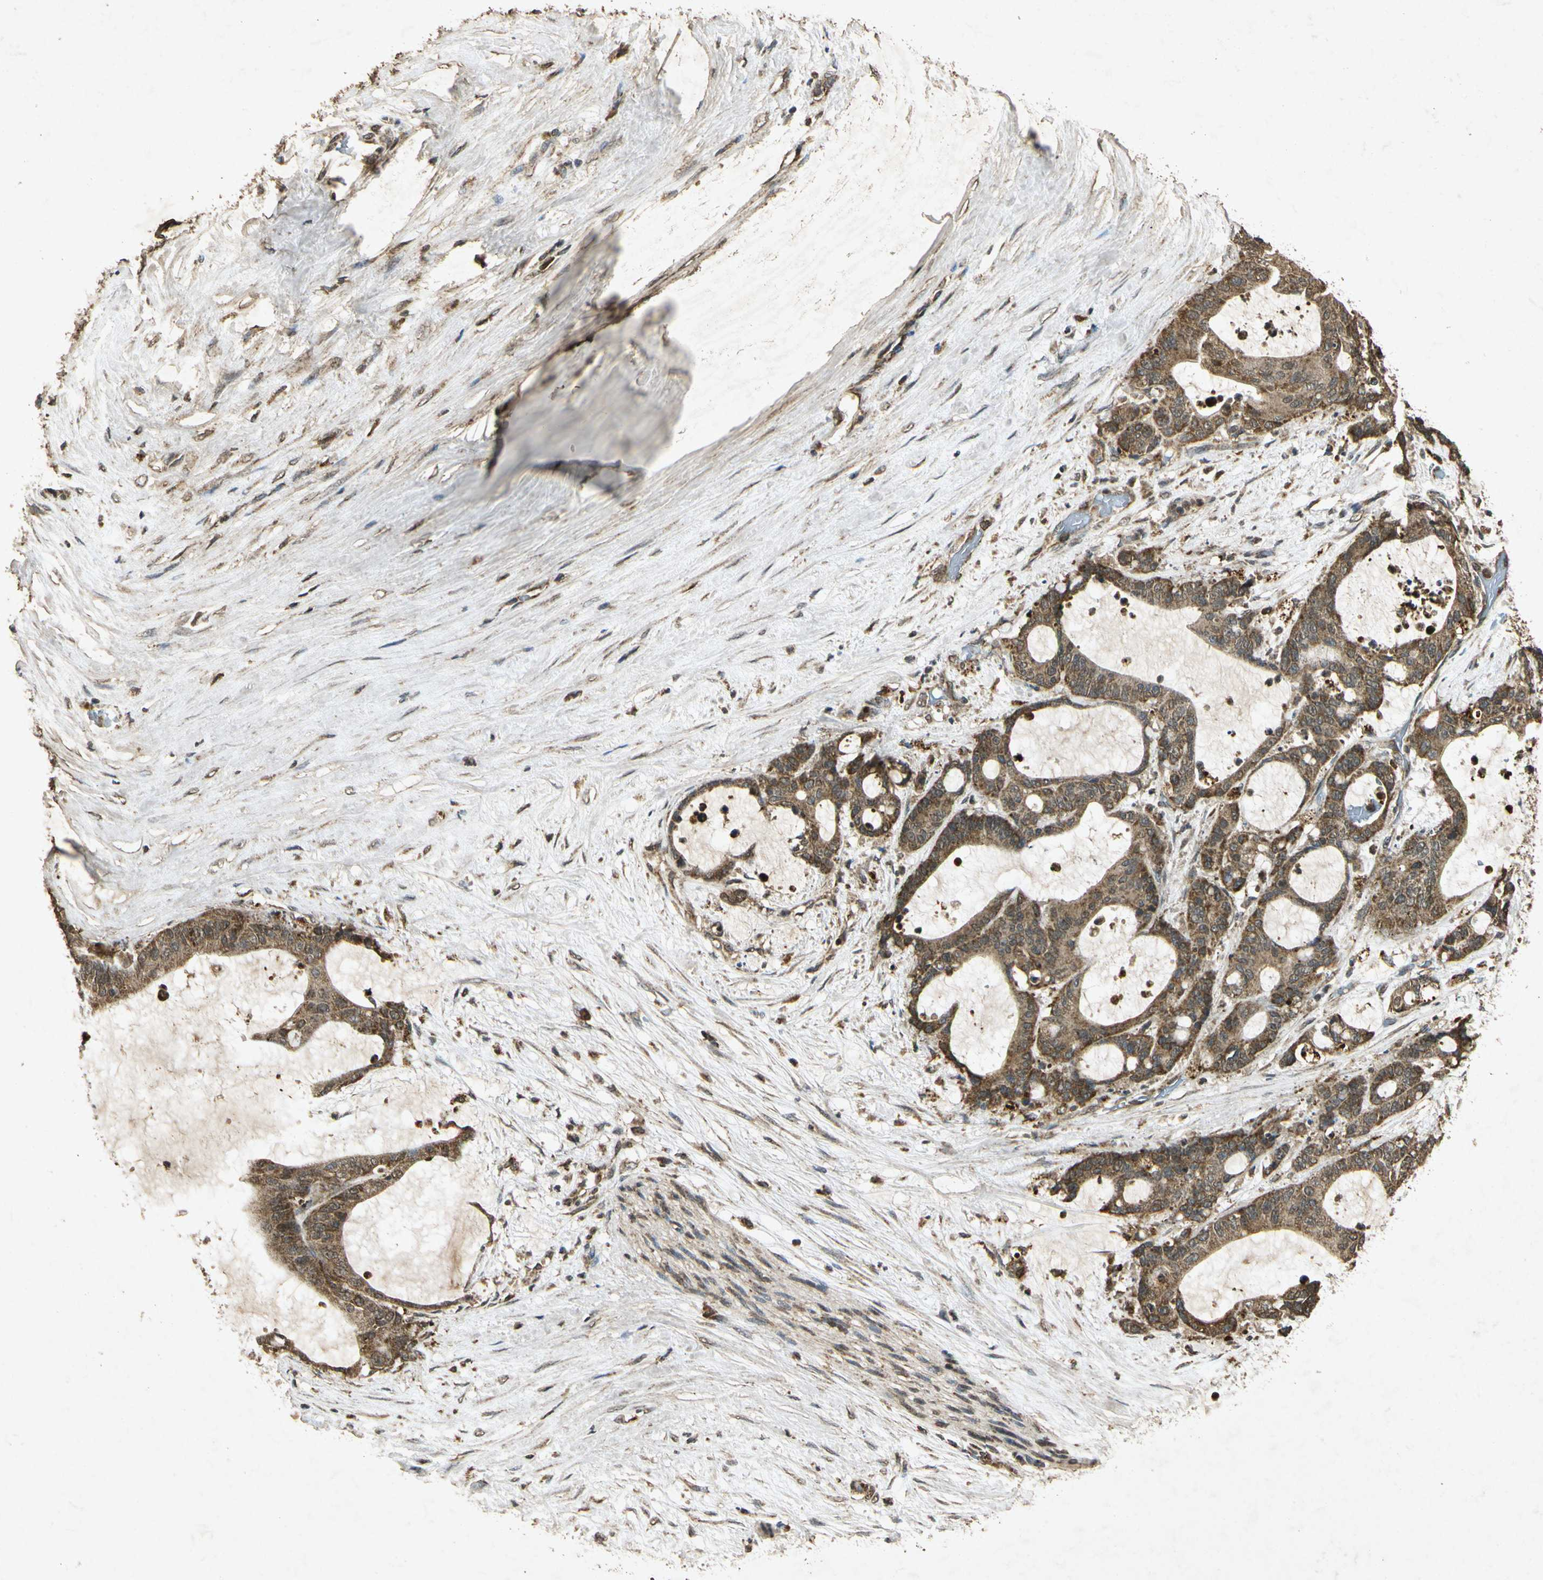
{"staining": {"intensity": "moderate", "quantity": ">75%", "location": "cytoplasmic/membranous"}, "tissue": "liver cancer", "cell_type": "Tumor cells", "image_type": "cancer", "snomed": [{"axis": "morphology", "description": "Cholangiocarcinoma"}, {"axis": "topography", "description": "Liver"}], "caption": "Immunohistochemistry (IHC) micrograph of human cholangiocarcinoma (liver) stained for a protein (brown), which reveals medium levels of moderate cytoplasmic/membranous staining in about >75% of tumor cells.", "gene": "PRDX3", "patient": {"sex": "female", "age": 73}}